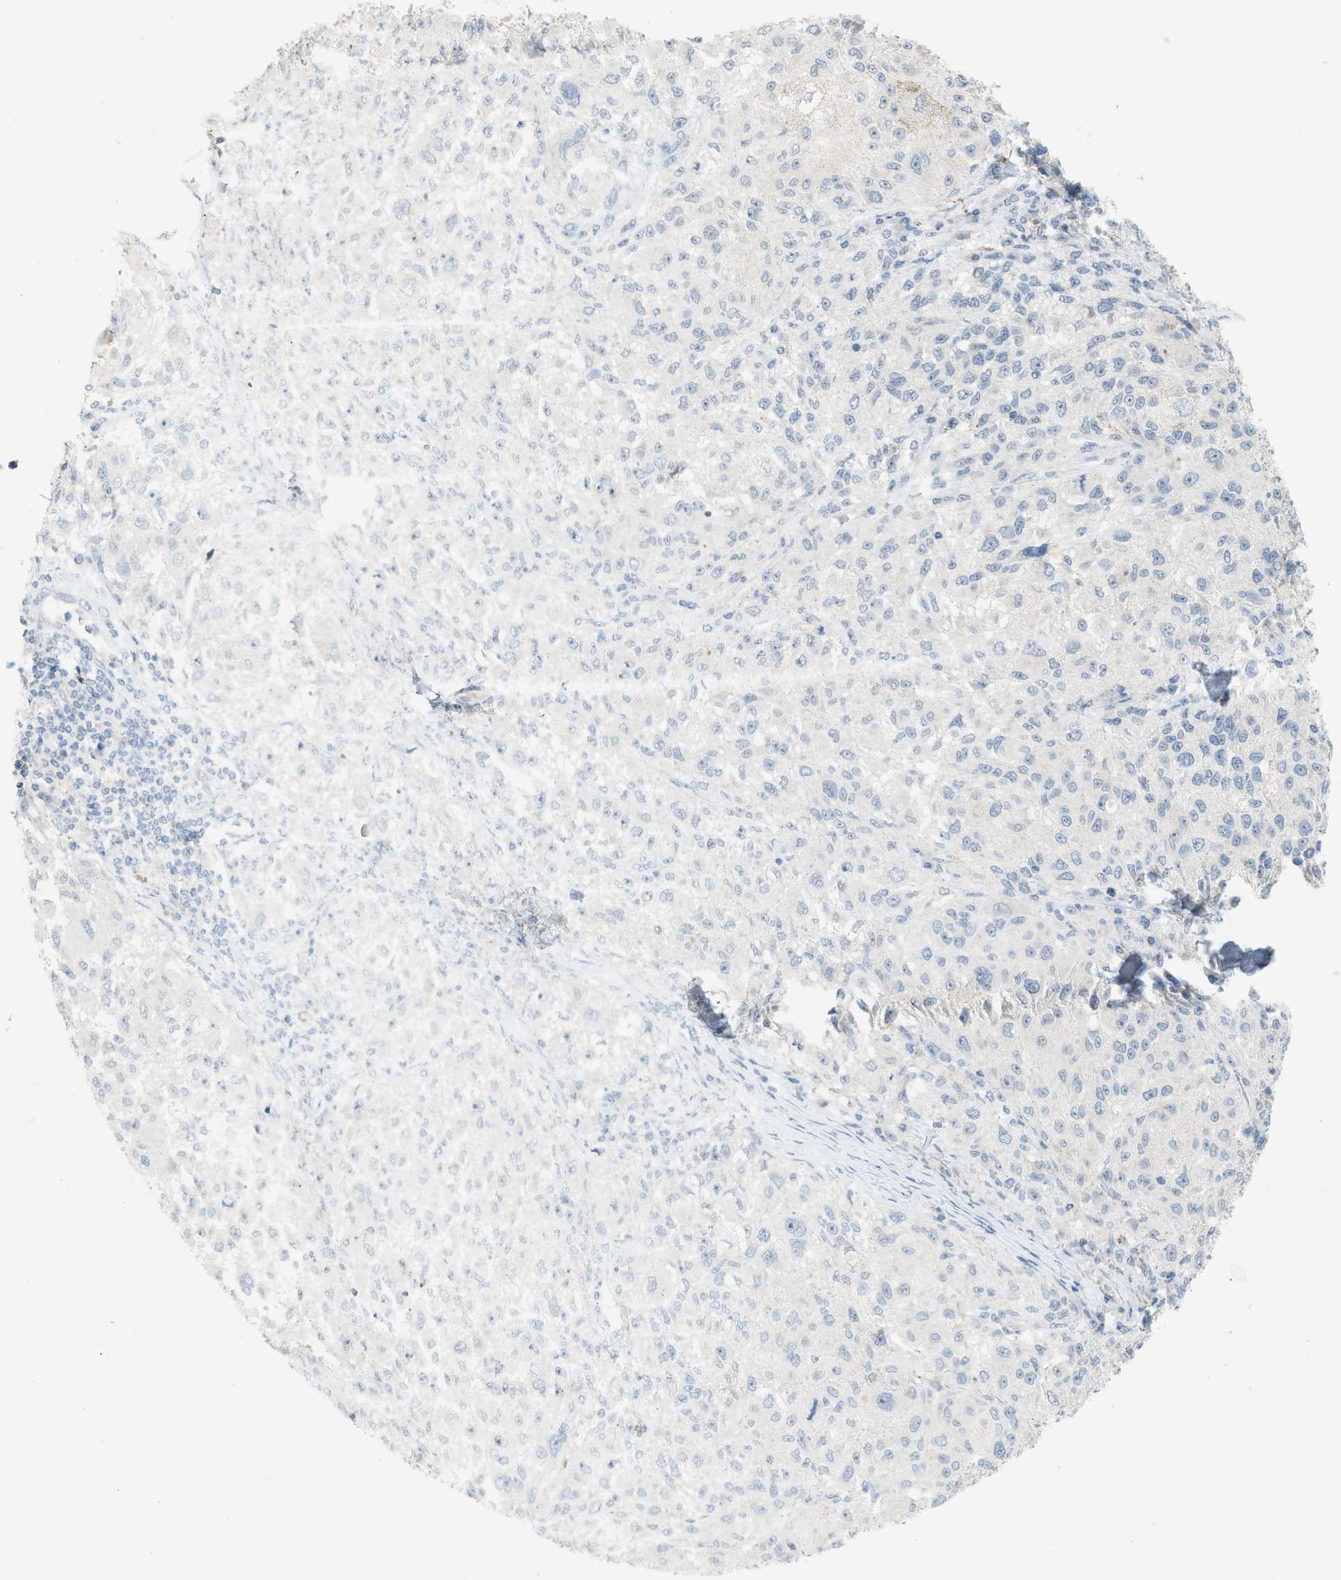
{"staining": {"intensity": "negative", "quantity": "none", "location": "none"}, "tissue": "melanoma", "cell_type": "Tumor cells", "image_type": "cancer", "snomed": [{"axis": "morphology", "description": "Necrosis, NOS"}, {"axis": "morphology", "description": "Malignant melanoma, NOS"}, {"axis": "topography", "description": "Skin"}], "caption": "Tumor cells show no significant staining in malignant melanoma.", "gene": "TXNDC2", "patient": {"sex": "female", "age": 87}}